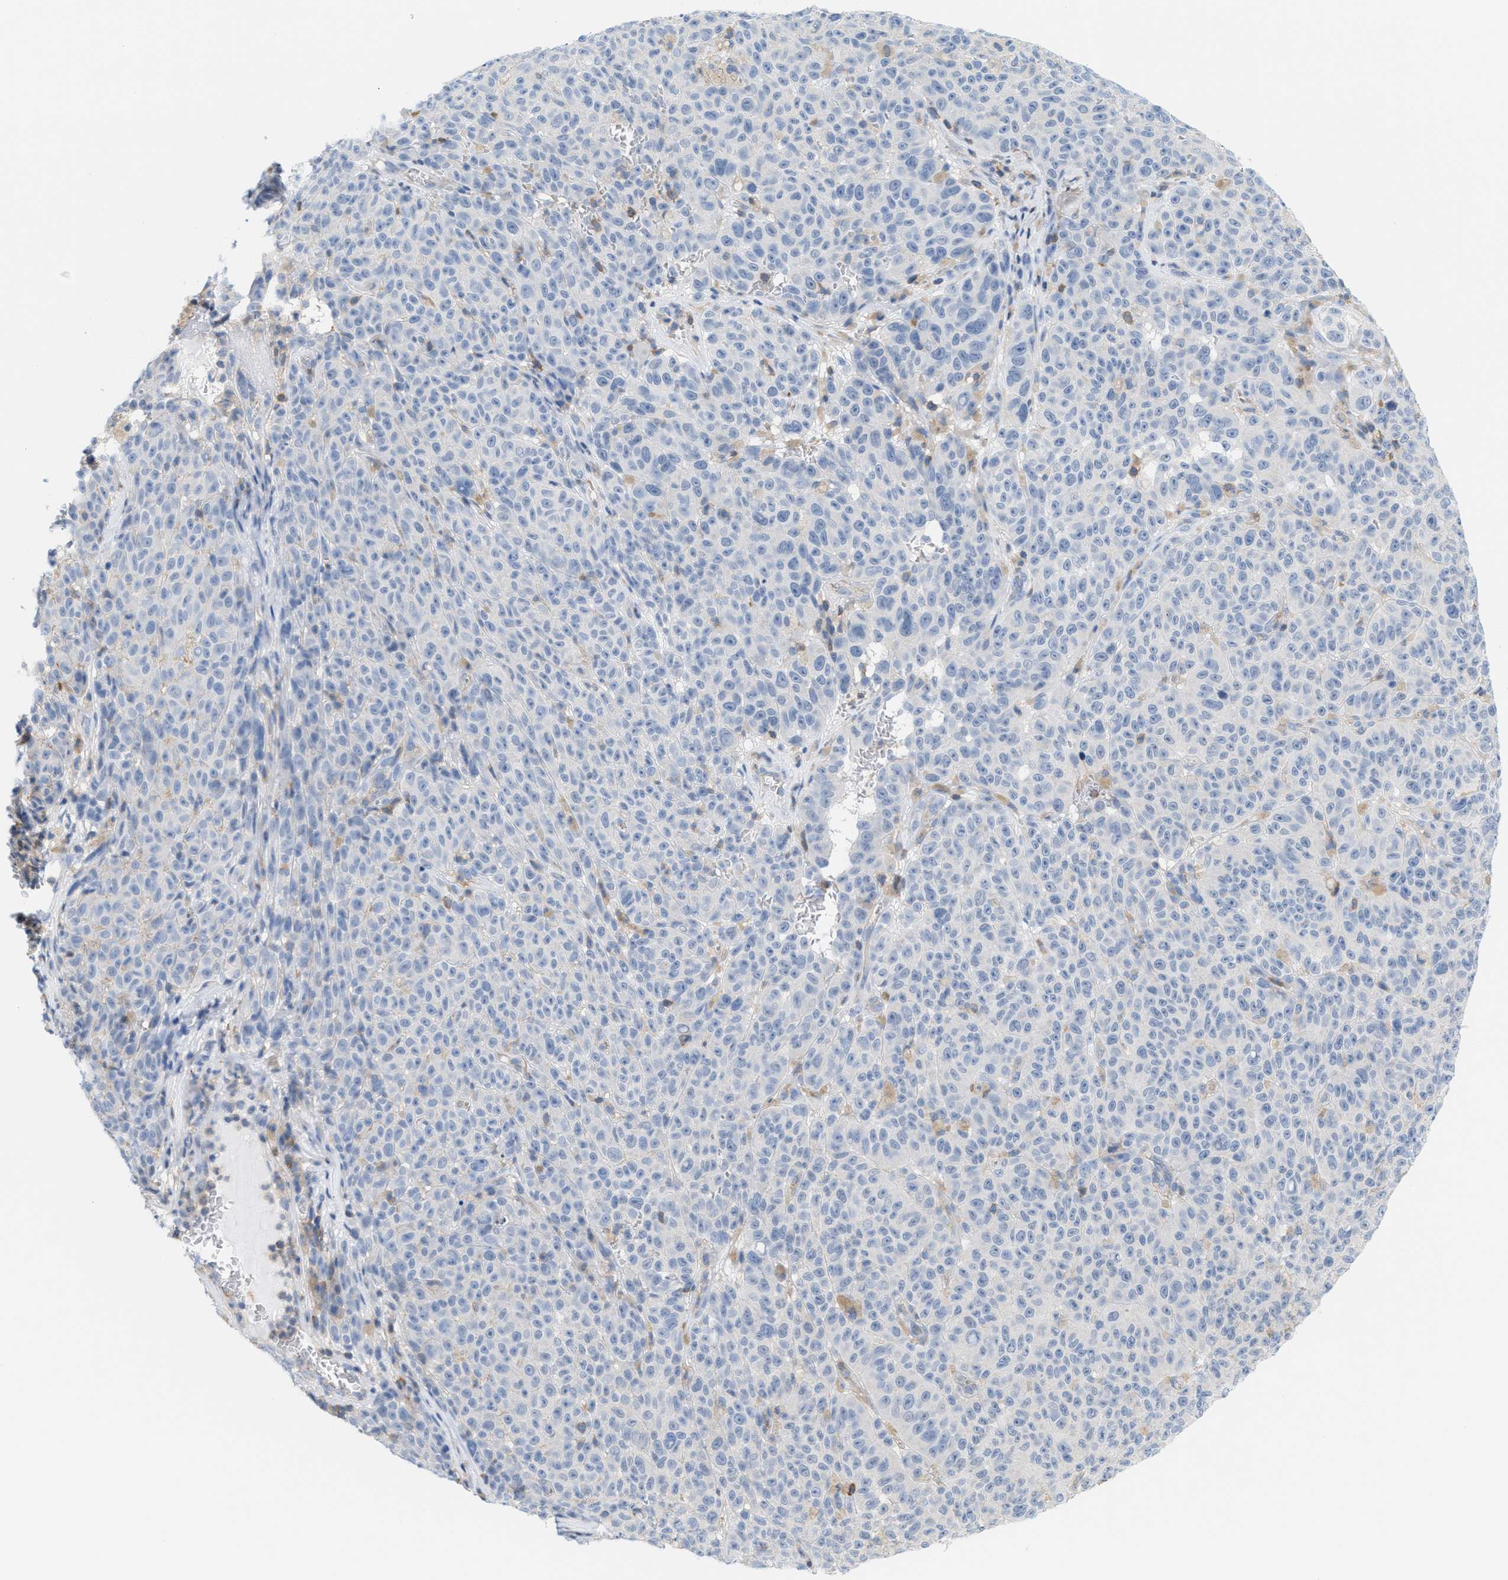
{"staining": {"intensity": "negative", "quantity": "none", "location": "none"}, "tissue": "melanoma", "cell_type": "Tumor cells", "image_type": "cancer", "snomed": [{"axis": "morphology", "description": "Malignant melanoma, NOS"}, {"axis": "topography", "description": "Skin"}], "caption": "The micrograph exhibits no significant staining in tumor cells of malignant melanoma.", "gene": "IL16", "patient": {"sex": "female", "age": 82}}